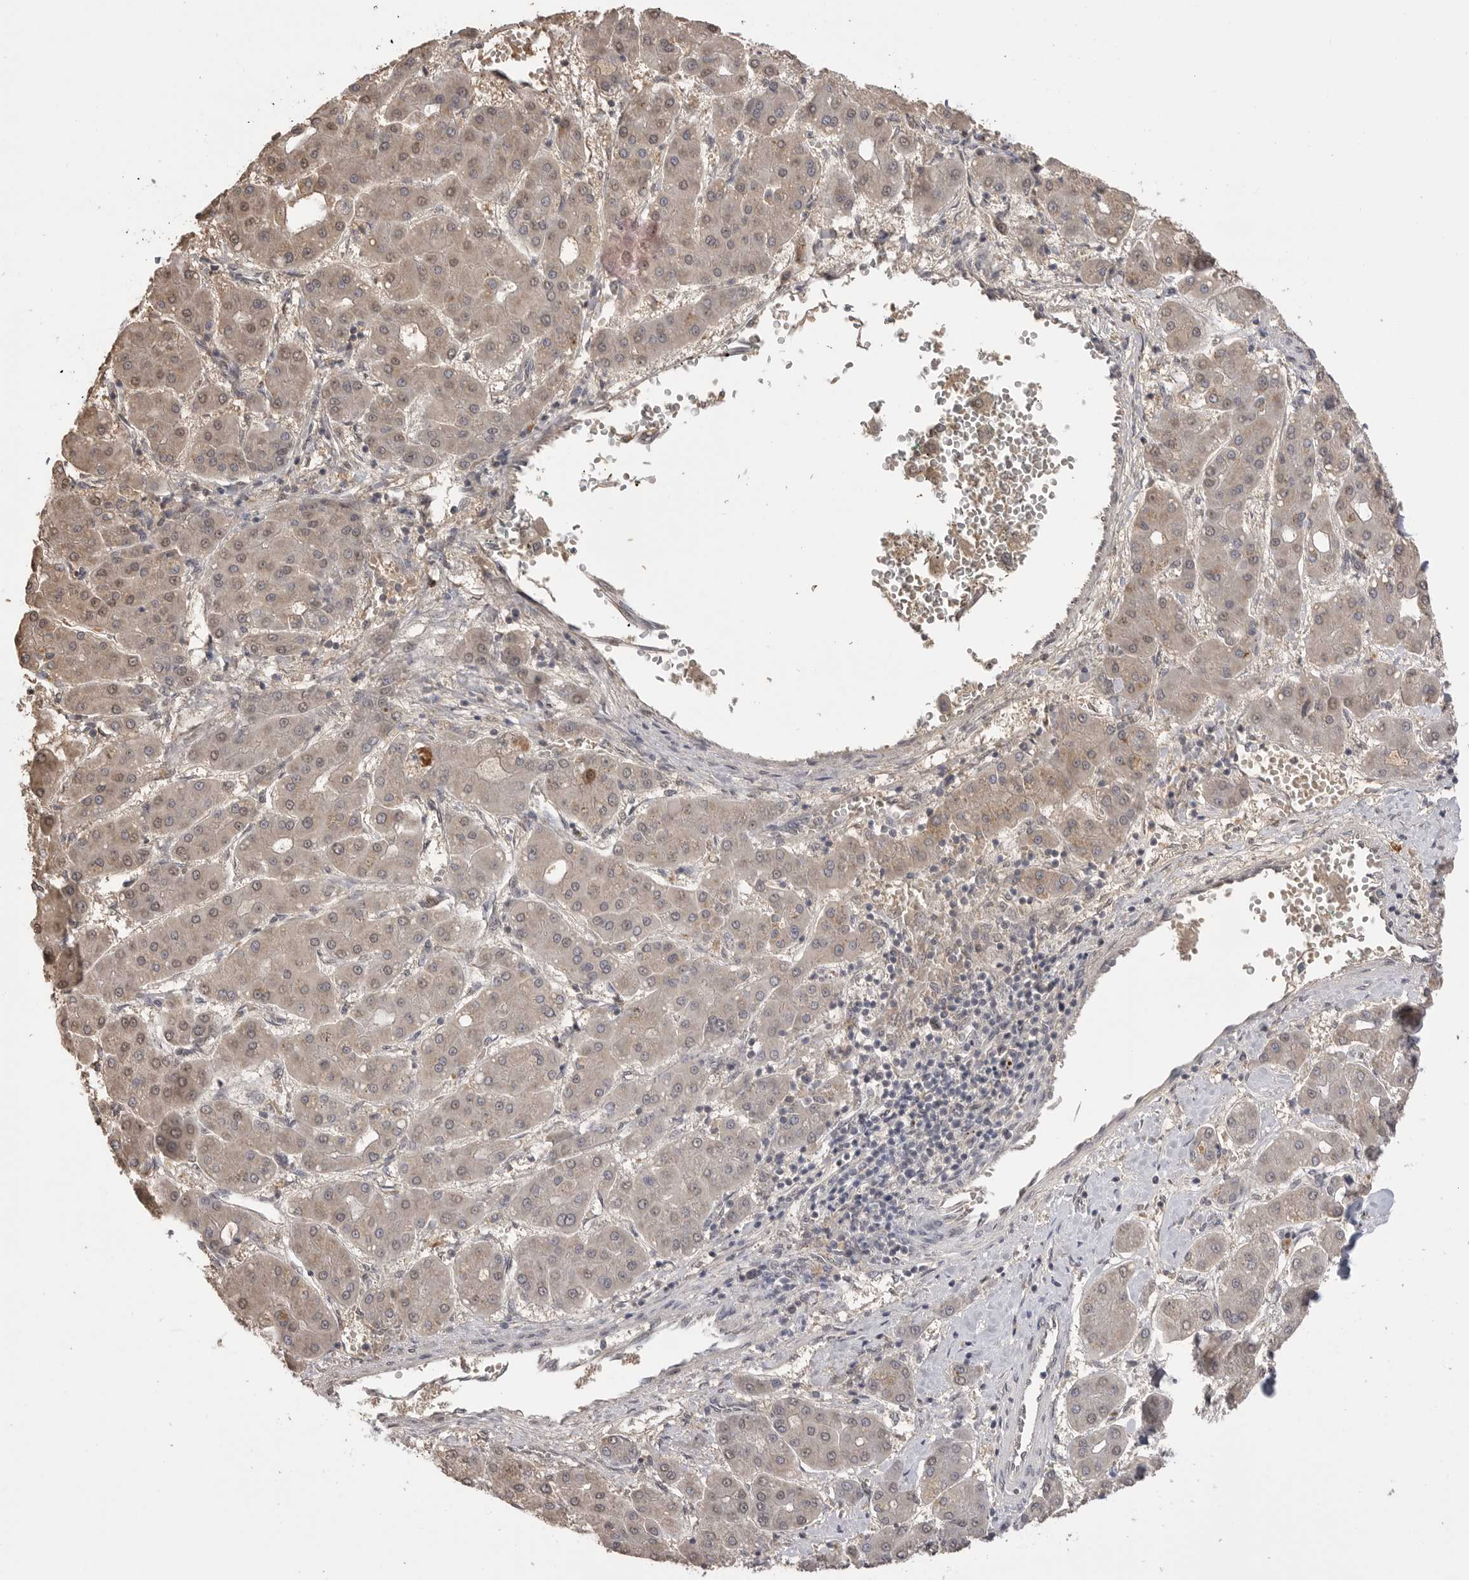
{"staining": {"intensity": "weak", "quantity": "25%-75%", "location": "nuclear"}, "tissue": "liver cancer", "cell_type": "Tumor cells", "image_type": "cancer", "snomed": [{"axis": "morphology", "description": "Carcinoma, Hepatocellular, NOS"}, {"axis": "topography", "description": "Liver"}], "caption": "DAB (3,3'-diaminobenzidine) immunohistochemical staining of human liver hepatocellular carcinoma reveals weak nuclear protein positivity in approximately 25%-75% of tumor cells. (DAB IHC, brown staining for protein, blue staining for nuclei).", "gene": "ASPSCR1", "patient": {"sex": "male", "age": 65}}